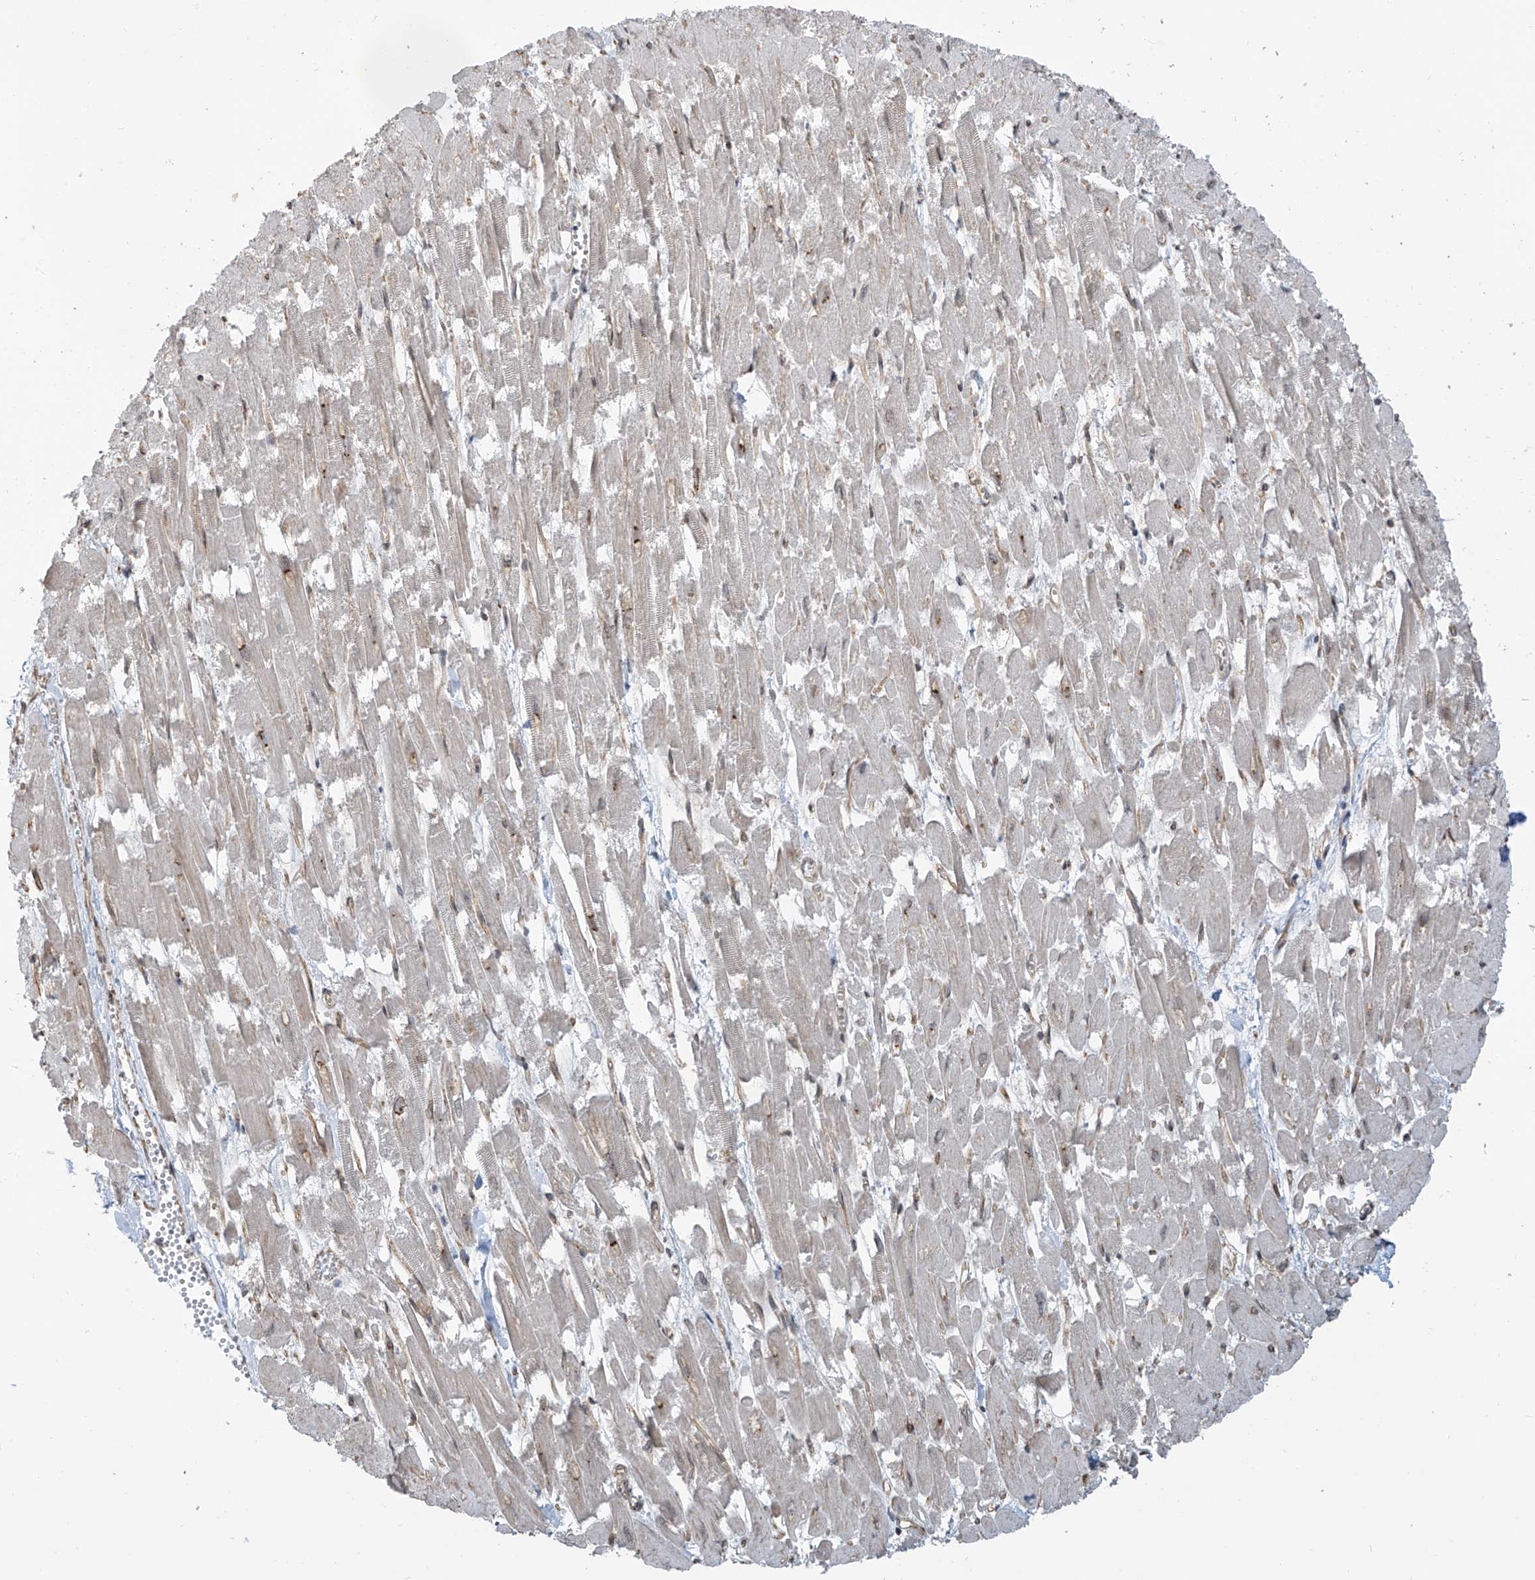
{"staining": {"intensity": "weak", "quantity": "25%-75%", "location": "cytoplasmic/membranous"}, "tissue": "heart muscle", "cell_type": "Cardiomyocytes", "image_type": "normal", "snomed": [{"axis": "morphology", "description": "Normal tissue, NOS"}, {"axis": "topography", "description": "Heart"}], "caption": "Protein staining displays weak cytoplasmic/membranous expression in approximately 25%-75% of cardiomyocytes in unremarkable heart muscle. Nuclei are stained in blue.", "gene": "METAP1D", "patient": {"sex": "male", "age": 54}}